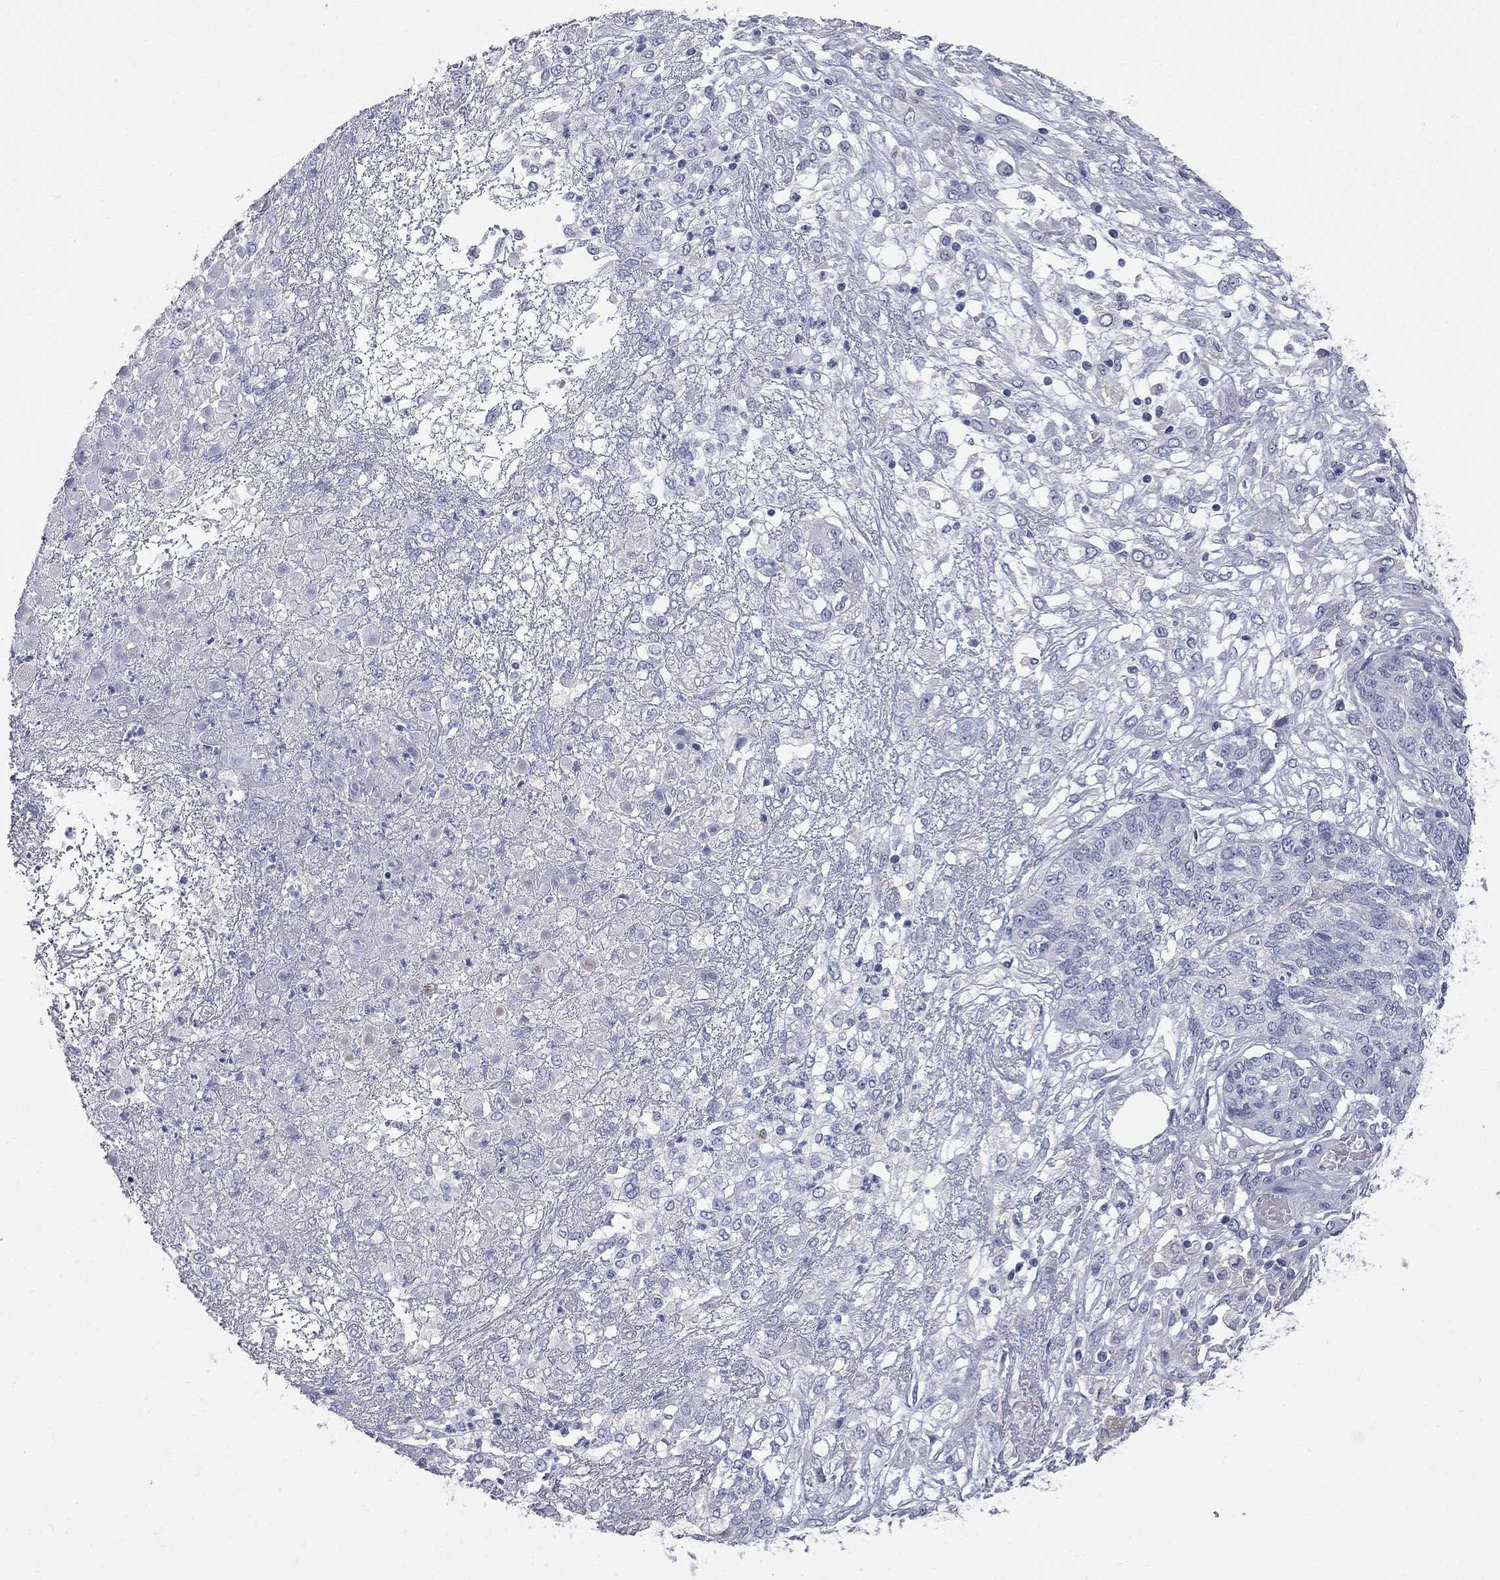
{"staining": {"intensity": "negative", "quantity": "none", "location": "none"}, "tissue": "ovarian cancer", "cell_type": "Tumor cells", "image_type": "cancer", "snomed": [{"axis": "morphology", "description": "Cystadenocarcinoma, serous, NOS"}, {"axis": "topography", "description": "Ovary"}], "caption": "This is a micrograph of IHC staining of ovarian serous cystadenocarcinoma, which shows no staining in tumor cells.", "gene": "FAM221B", "patient": {"sex": "female", "age": 67}}